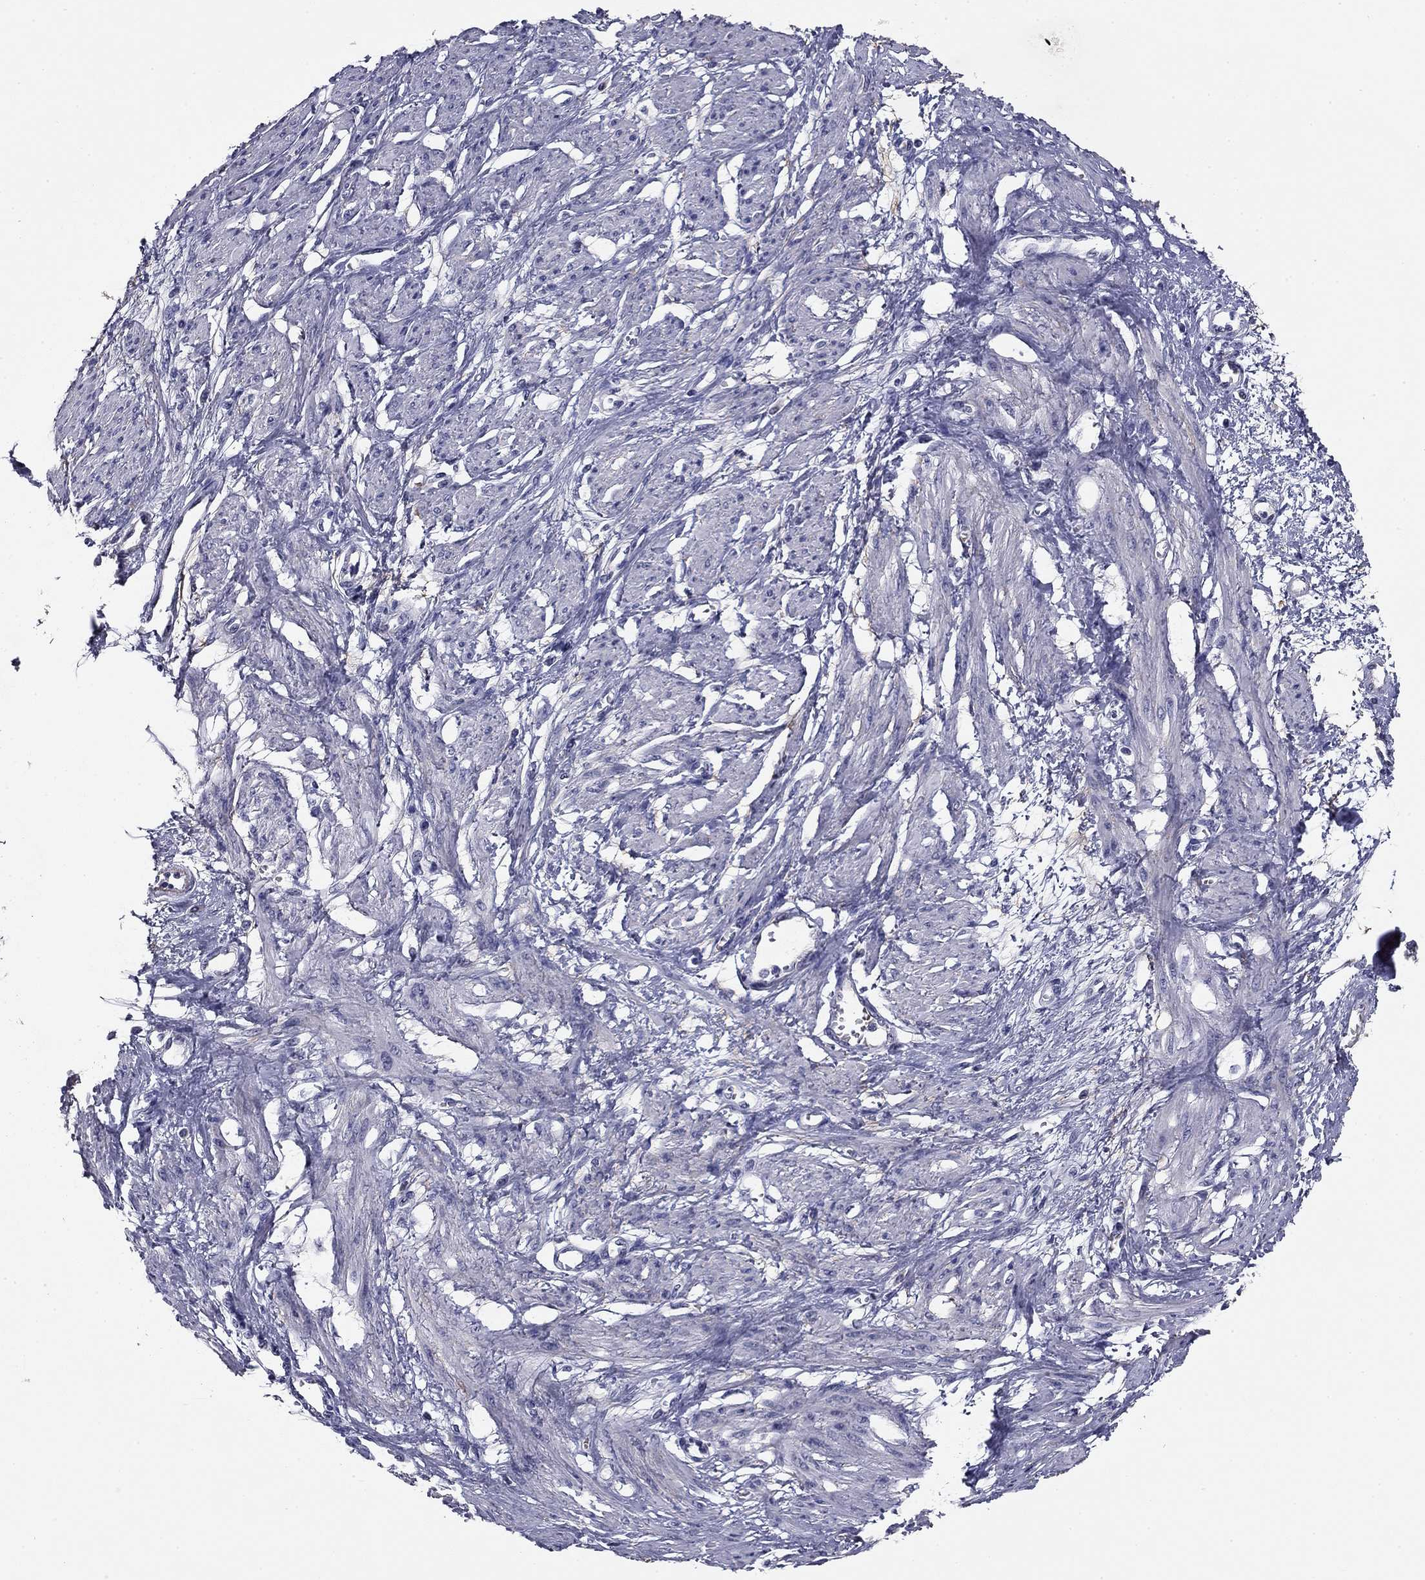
{"staining": {"intensity": "negative", "quantity": "none", "location": "none"}, "tissue": "smooth muscle", "cell_type": "Smooth muscle cells", "image_type": "normal", "snomed": [{"axis": "morphology", "description": "Normal tissue, NOS"}, {"axis": "topography", "description": "Smooth muscle"}, {"axis": "topography", "description": "Uterus"}], "caption": "The photomicrograph demonstrates no significant staining in smooth muscle cells of smooth muscle.", "gene": "REXO5", "patient": {"sex": "female", "age": 39}}